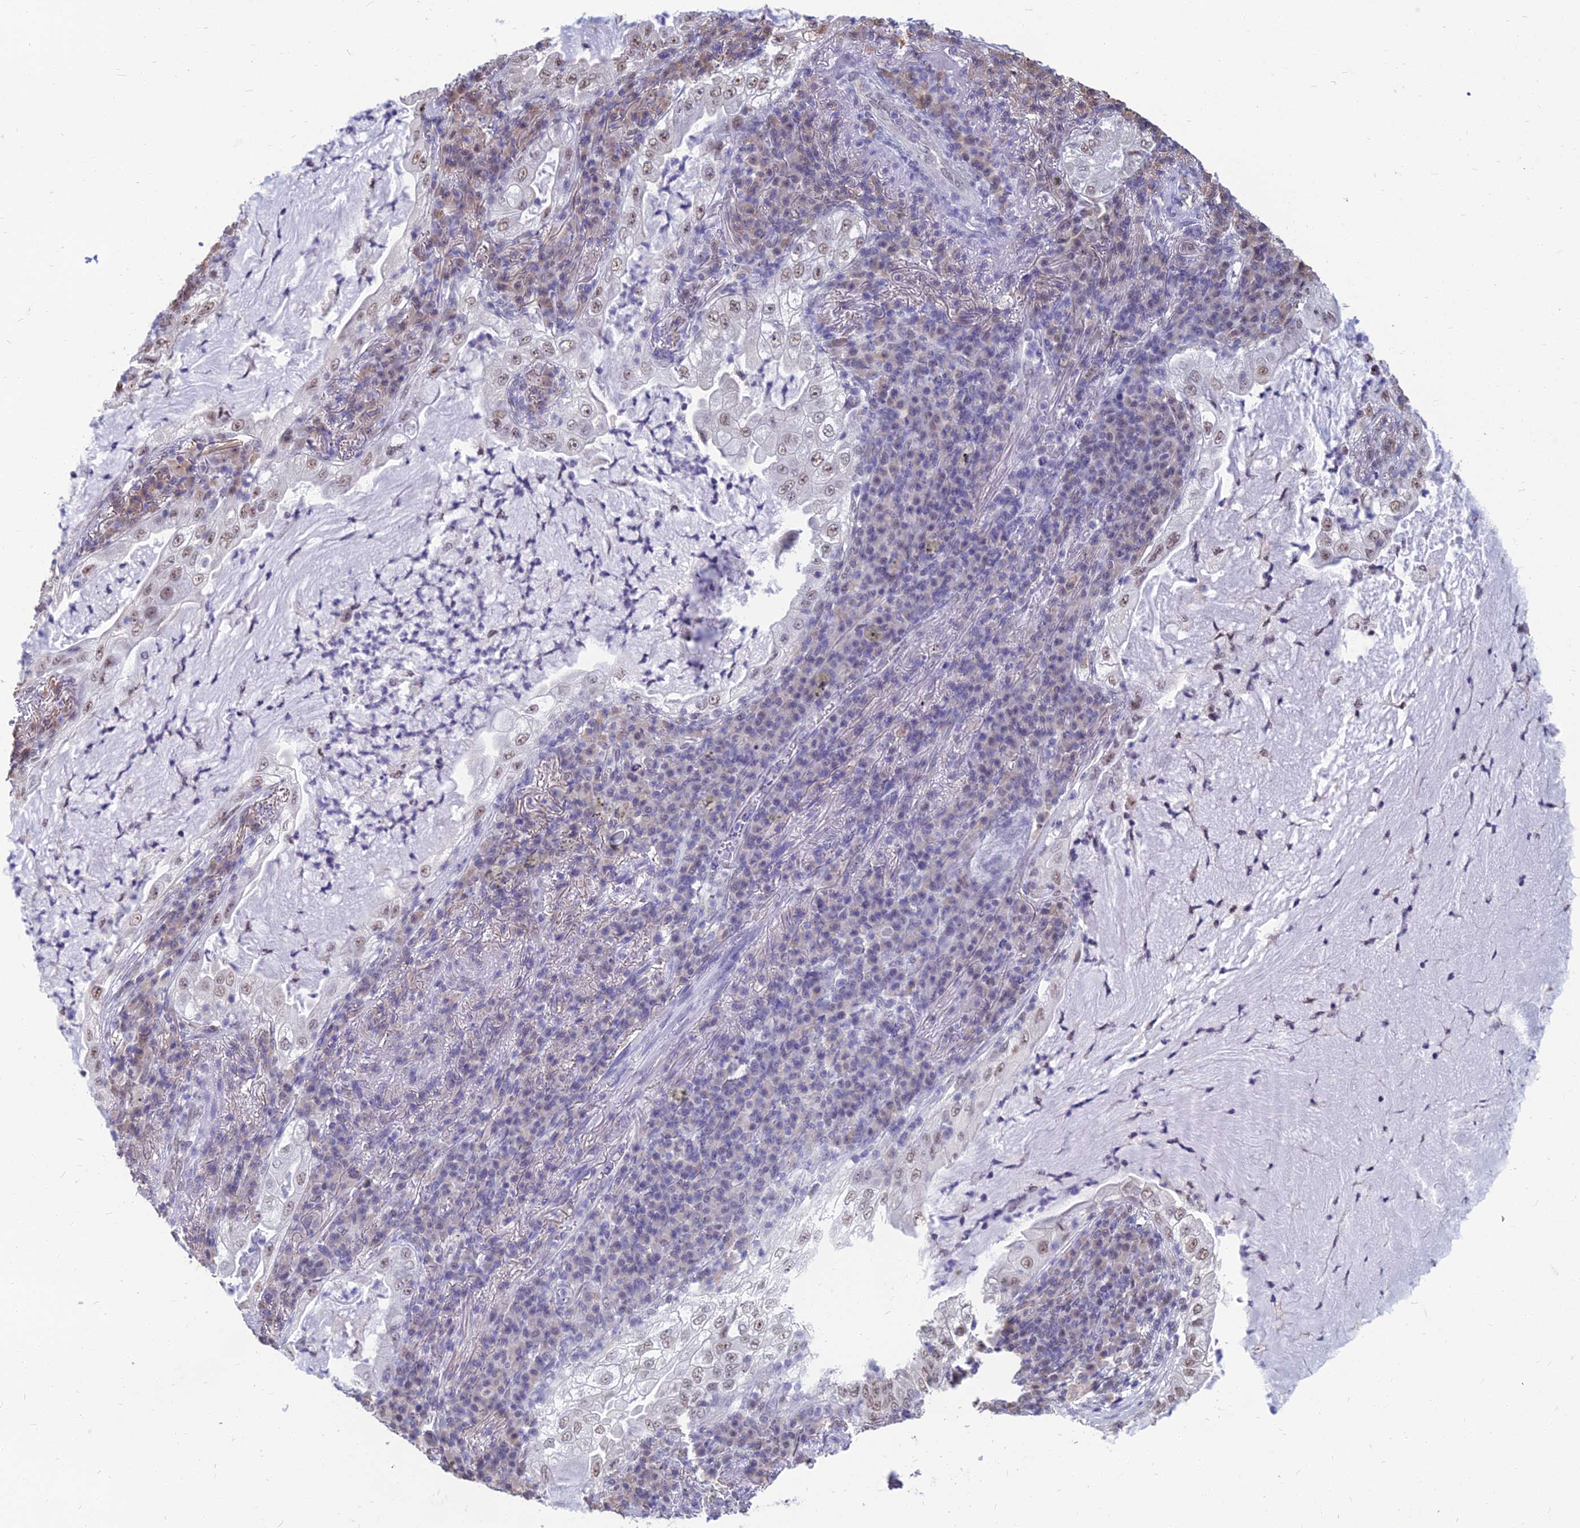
{"staining": {"intensity": "weak", "quantity": ">75%", "location": "nuclear"}, "tissue": "lung cancer", "cell_type": "Tumor cells", "image_type": "cancer", "snomed": [{"axis": "morphology", "description": "Adenocarcinoma, NOS"}, {"axis": "topography", "description": "Lung"}], "caption": "The histopathology image demonstrates a brown stain indicating the presence of a protein in the nuclear of tumor cells in adenocarcinoma (lung).", "gene": "SRSF7", "patient": {"sex": "female", "age": 73}}